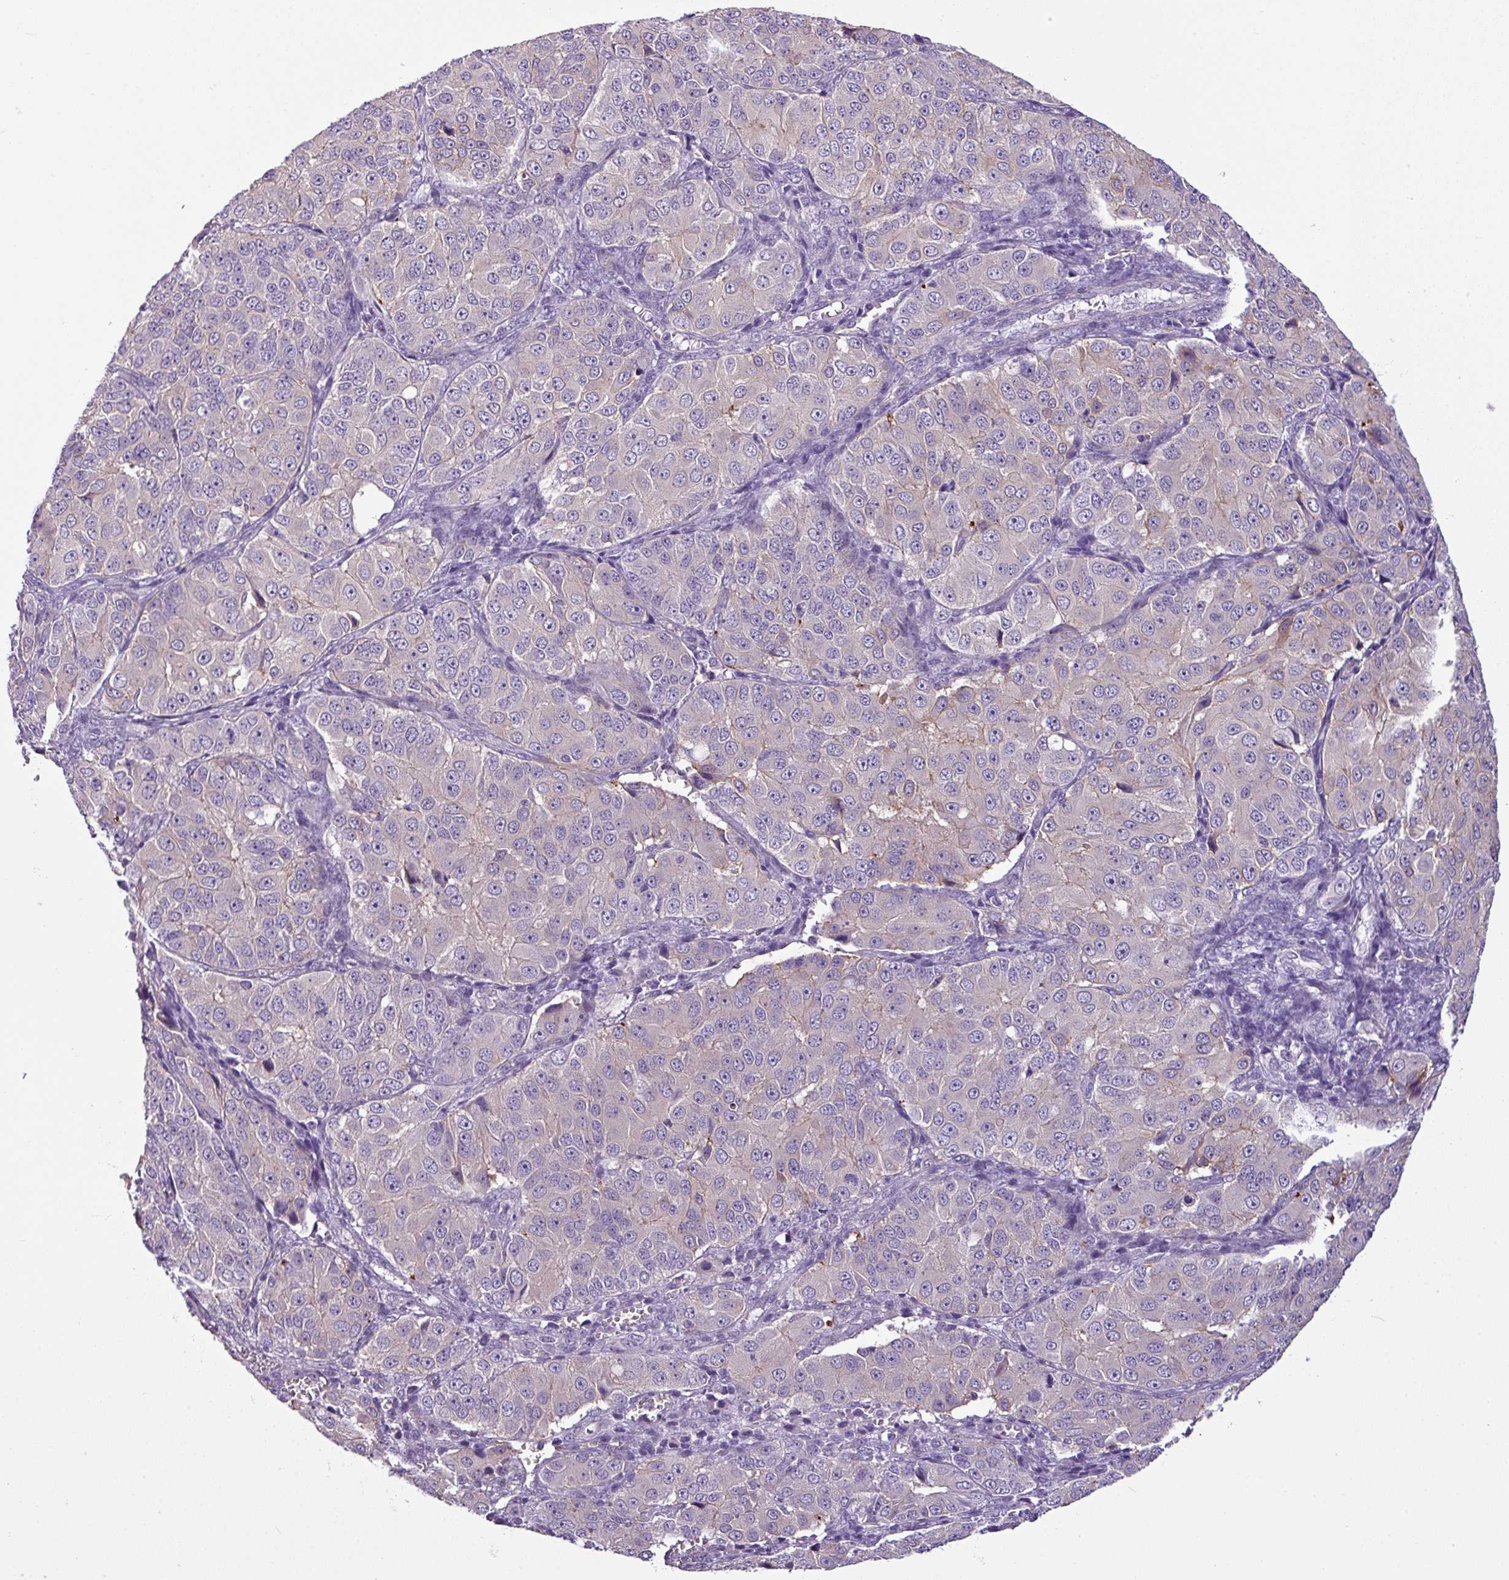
{"staining": {"intensity": "negative", "quantity": "none", "location": "none"}, "tissue": "ovarian cancer", "cell_type": "Tumor cells", "image_type": "cancer", "snomed": [{"axis": "morphology", "description": "Carcinoma, endometroid"}, {"axis": "topography", "description": "Ovary"}], "caption": "Tumor cells are negative for brown protein staining in ovarian endometroid carcinoma.", "gene": "TMEM178B", "patient": {"sex": "female", "age": 51}}